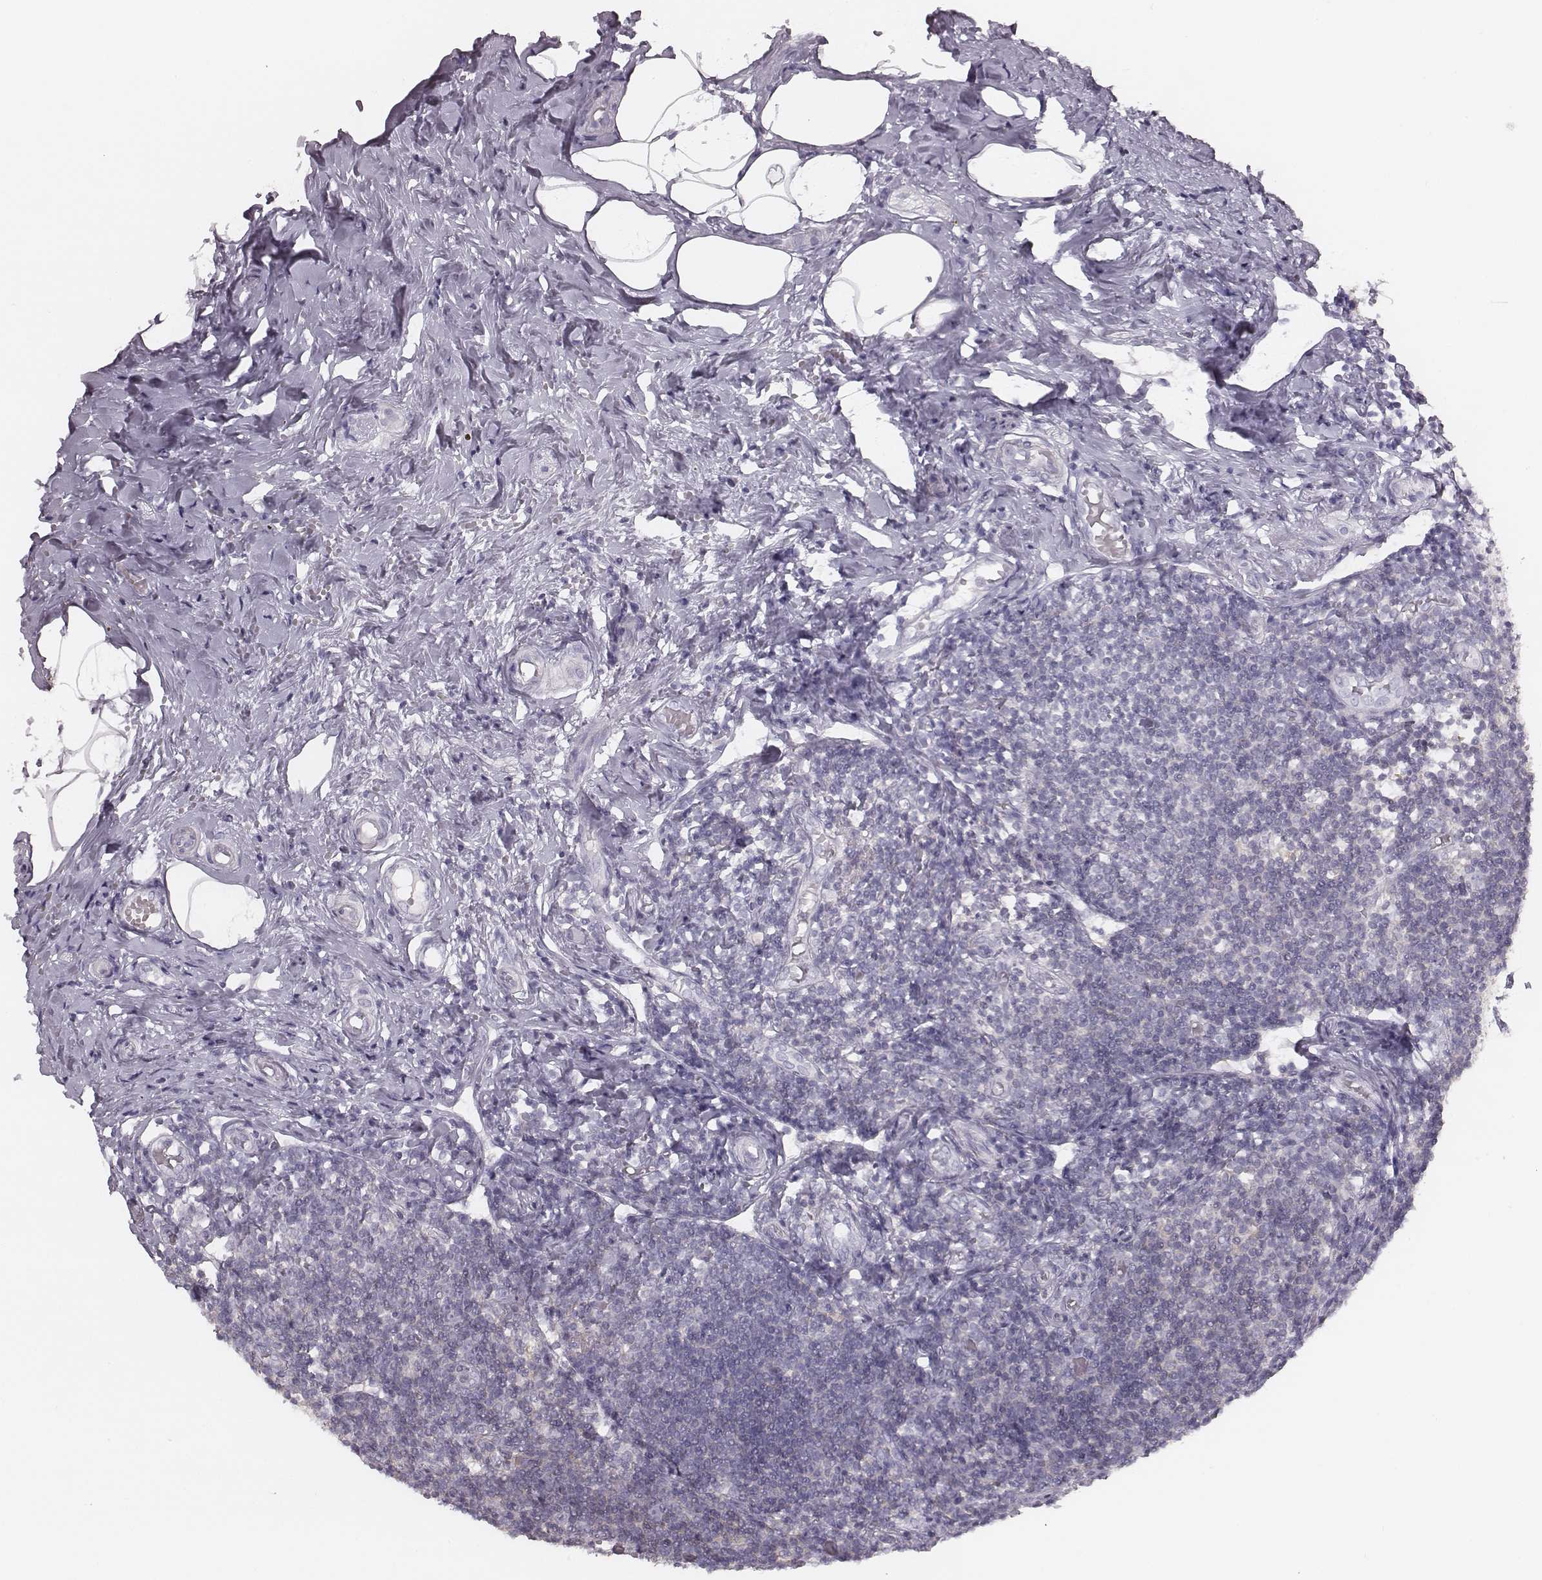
{"staining": {"intensity": "negative", "quantity": "none", "location": "none"}, "tissue": "appendix", "cell_type": "Glandular cells", "image_type": "normal", "snomed": [{"axis": "morphology", "description": "Normal tissue, NOS"}, {"axis": "topography", "description": "Appendix"}], "caption": "Protein analysis of benign appendix displays no significant staining in glandular cells.", "gene": "ENSG00000285837", "patient": {"sex": "female", "age": 32}}